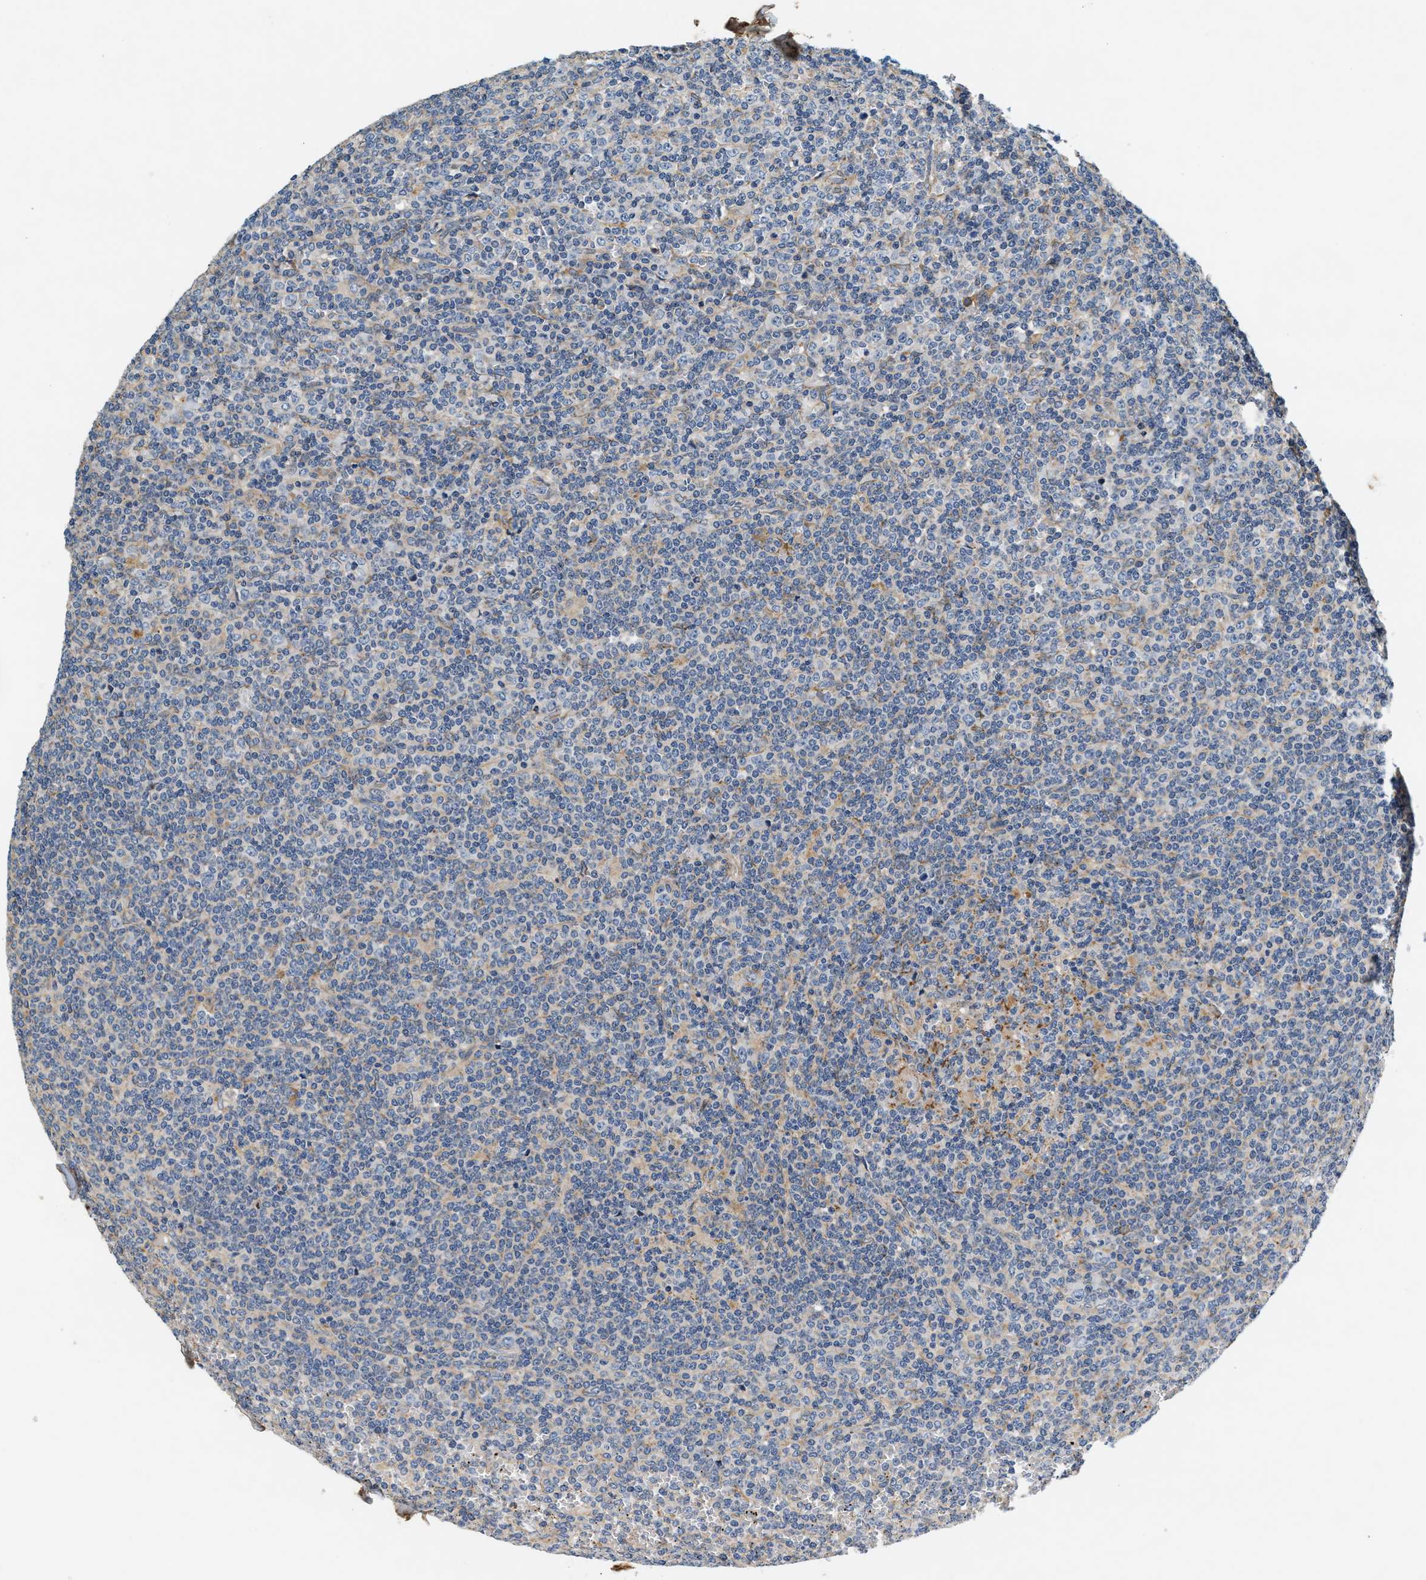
{"staining": {"intensity": "negative", "quantity": "none", "location": "none"}, "tissue": "lymphoma", "cell_type": "Tumor cells", "image_type": "cancer", "snomed": [{"axis": "morphology", "description": "Malignant lymphoma, non-Hodgkin's type, Low grade"}, {"axis": "topography", "description": "Spleen"}], "caption": "Human malignant lymphoma, non-Hodgkin's type (low-grade) stained for a protein using immunohistochemistry (IHC) displays no positivity in tumor cells.", "gene": "DUSP10", "patient": {"sex": "female", "age": 19}}